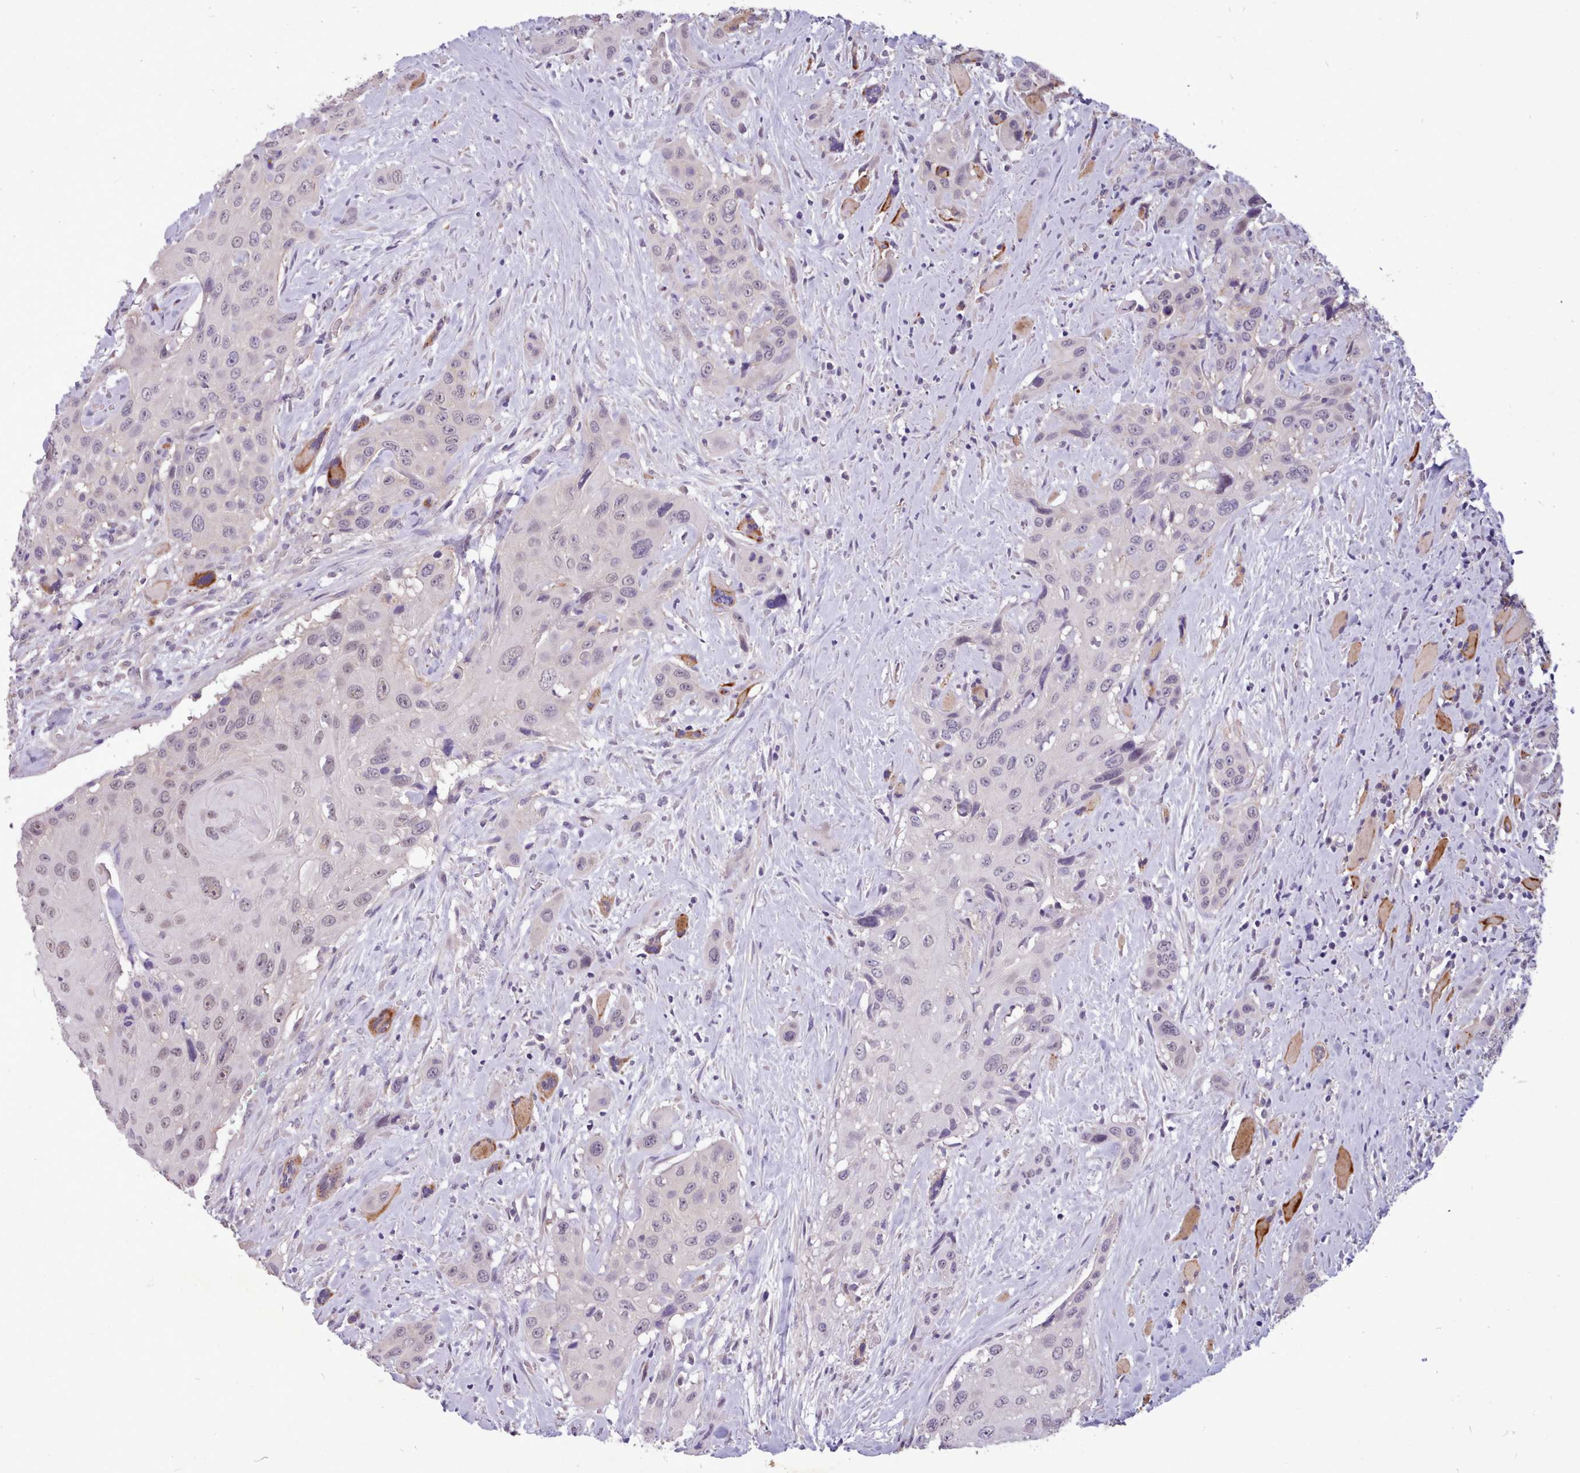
{"staining": {"intensity": "weak", "quantity": ">75%", "location": "nuclear"}, "tissue": "head and neck cancer", "cell_type": "Tumor cells", "image_type": "cancer", "snomed": [{"axis": "morphology", "description": "Squamous cell carcinoma, NOS"}, {"axis": "topography", "description": "Head-Neck"}], "caption": "A low amount of weak nuclear positivity is seen in about >75% of tumor cells in squamous cell carcinoma (head and neck) tissue.", "gene": "ZNF607", "patient": {"sex": "male", "age": 81}}